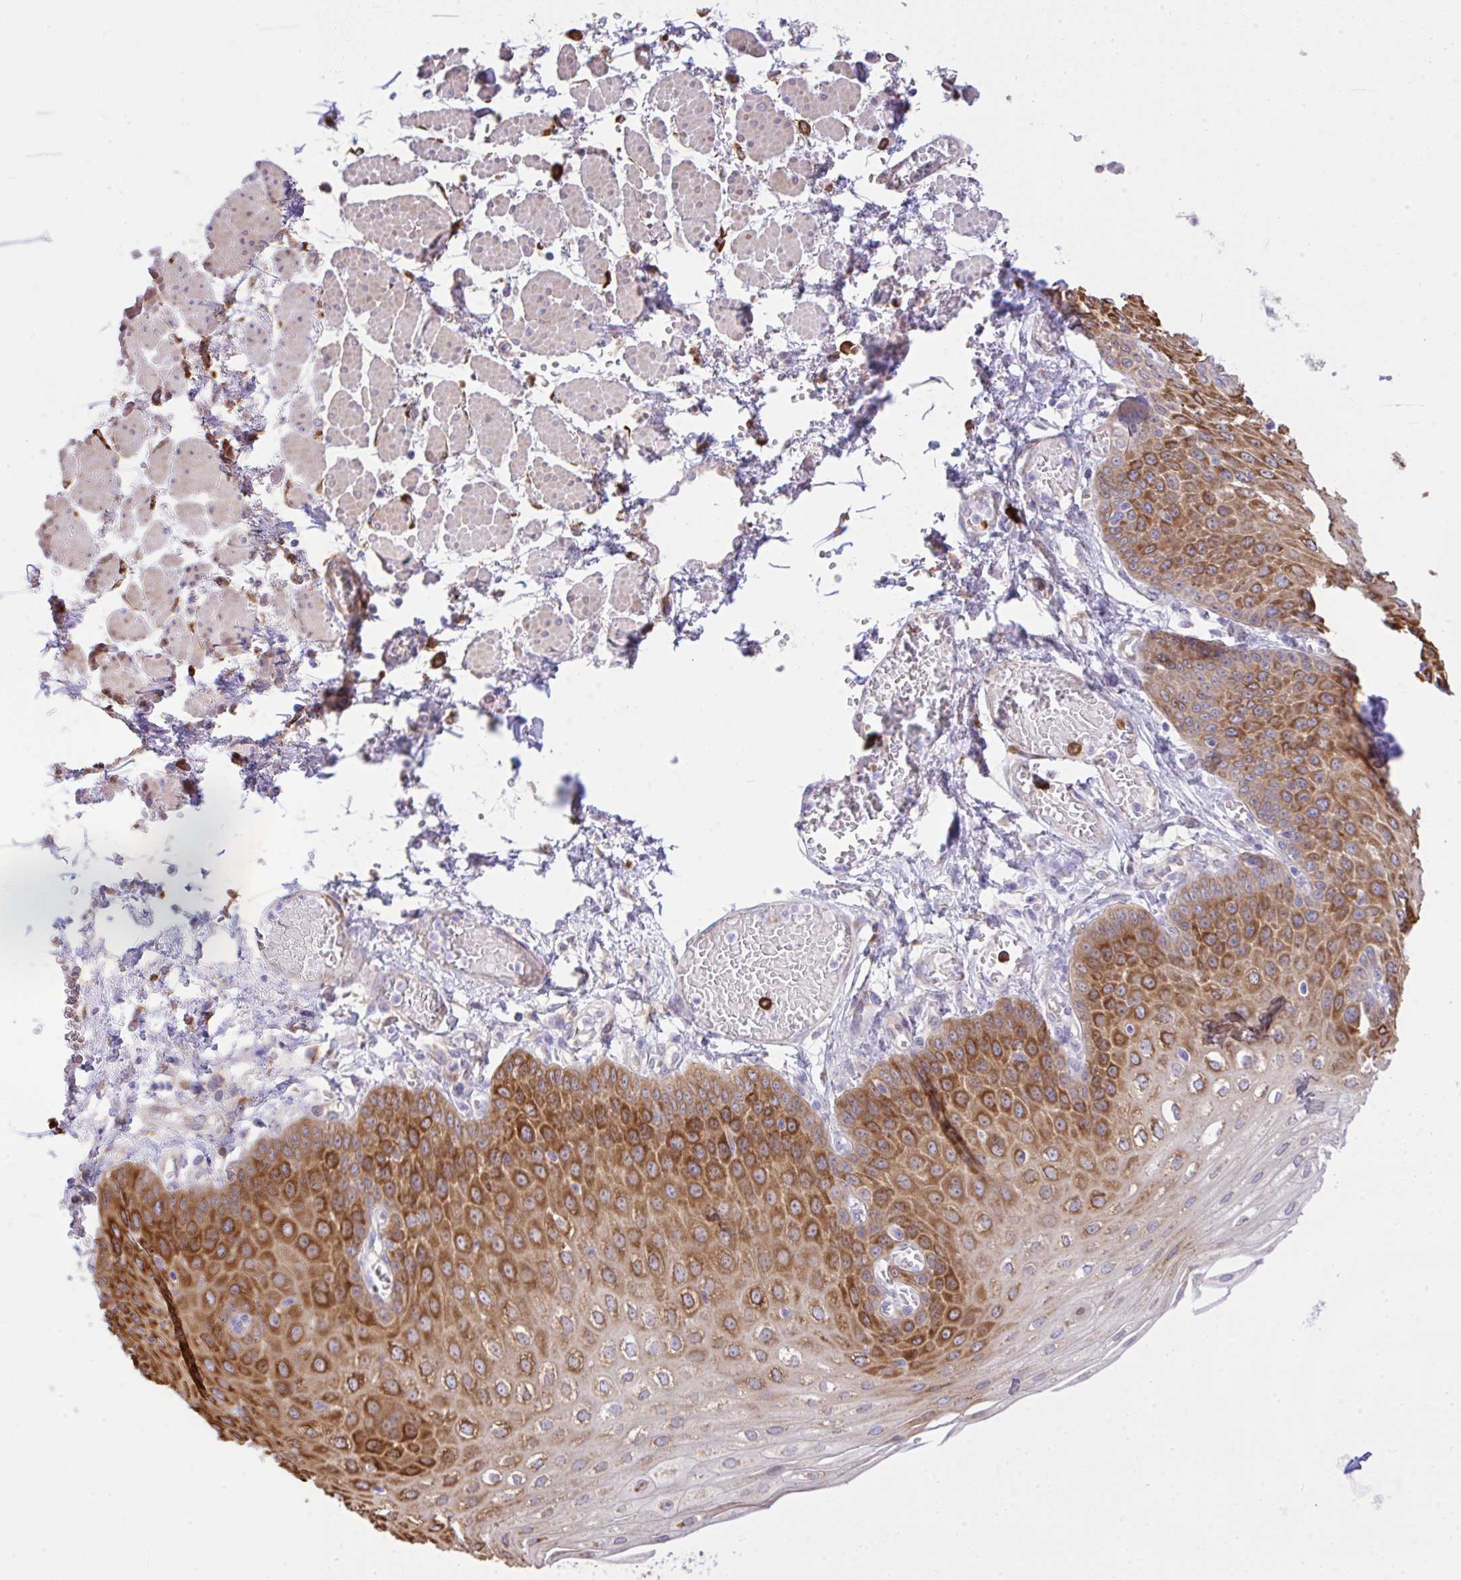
{"staining": {"intensity": "strong", "quantity": "25%-75%", "location": "cytoplasmic/membranous"}, "tissue": "esophagus", "cell_type": "Squamous epithelial cells", "image_type": "normal", "snomed": [{"axis": "morphology", "description": "Normal tissue, NOS"}, {"axis": "morphology", "description": "Adenocarcinoma, NOS"}, {"axis": "topography", "description": "Esophagus"}], "caption": "Brown immunohistochemical staining in unremarkable human esophagus demonstrates strong cytoplasmic/membranous expression in about 25%-75% of squamous epithelial cells.", "gene": "EEF1A1", "patient": {"sex": "male", "age": 81}}